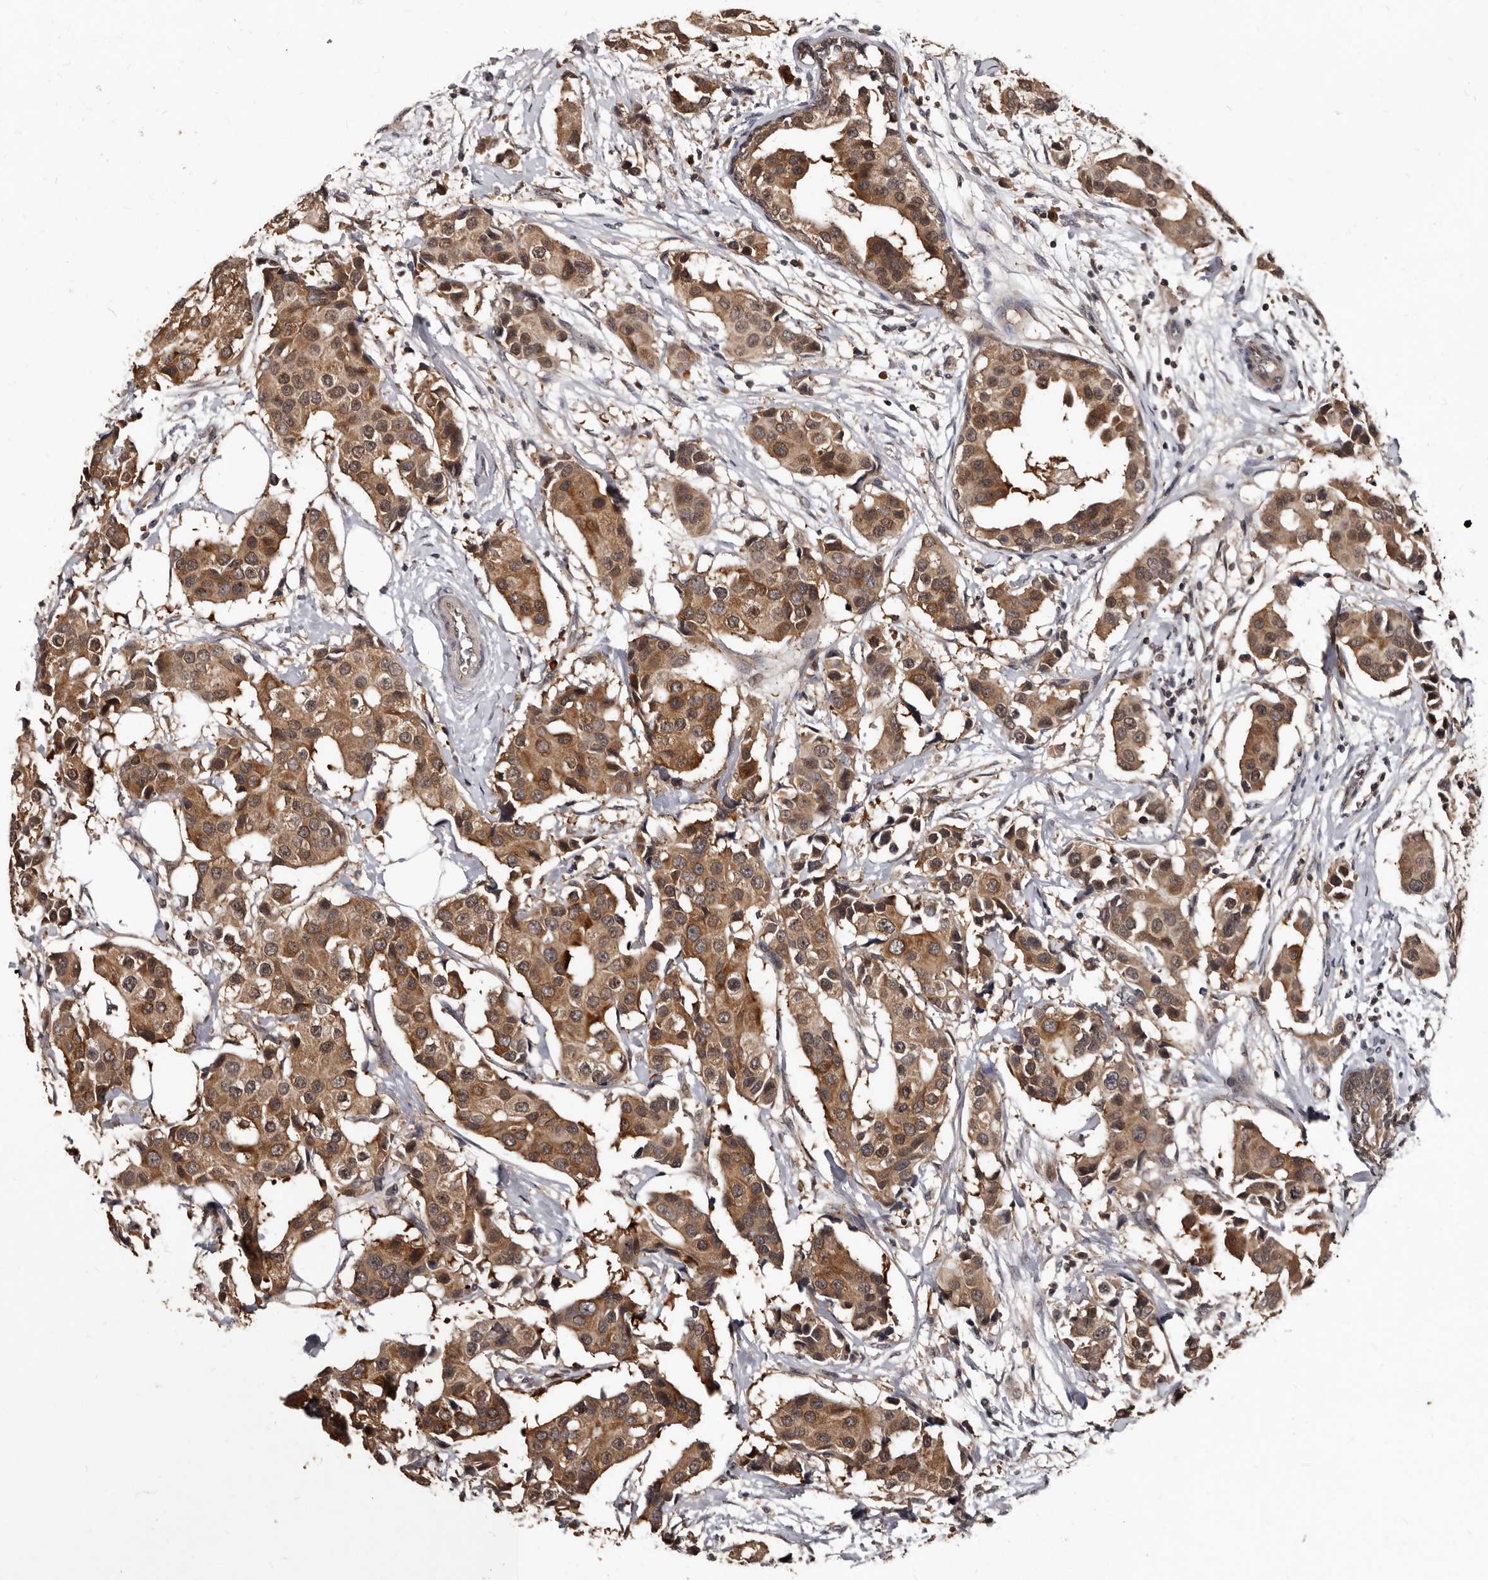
{"staining": {"intensity": "moderate", "quantity": ">75%", "location": "cytoplasmic/membranous"}, "tissue": "breast cancer", "cell_type": "Tumor cells", "image_type": "cancer", "snomed": [{"axis": "morphology", "description": "Normal tissue, NOS"}, {"axis": "morphology", "description": "Duct carcinoma"}, {"axis": "topography", "description": "Breast"}], "caption": "Moderate cytoplasmic/membranous expression for a protein is appreciated in about >75% of tumor cells of breast cancer using immunohistochemistry.", "gene": "PMVK", "patient": {"sex": "female", "age": 39}}